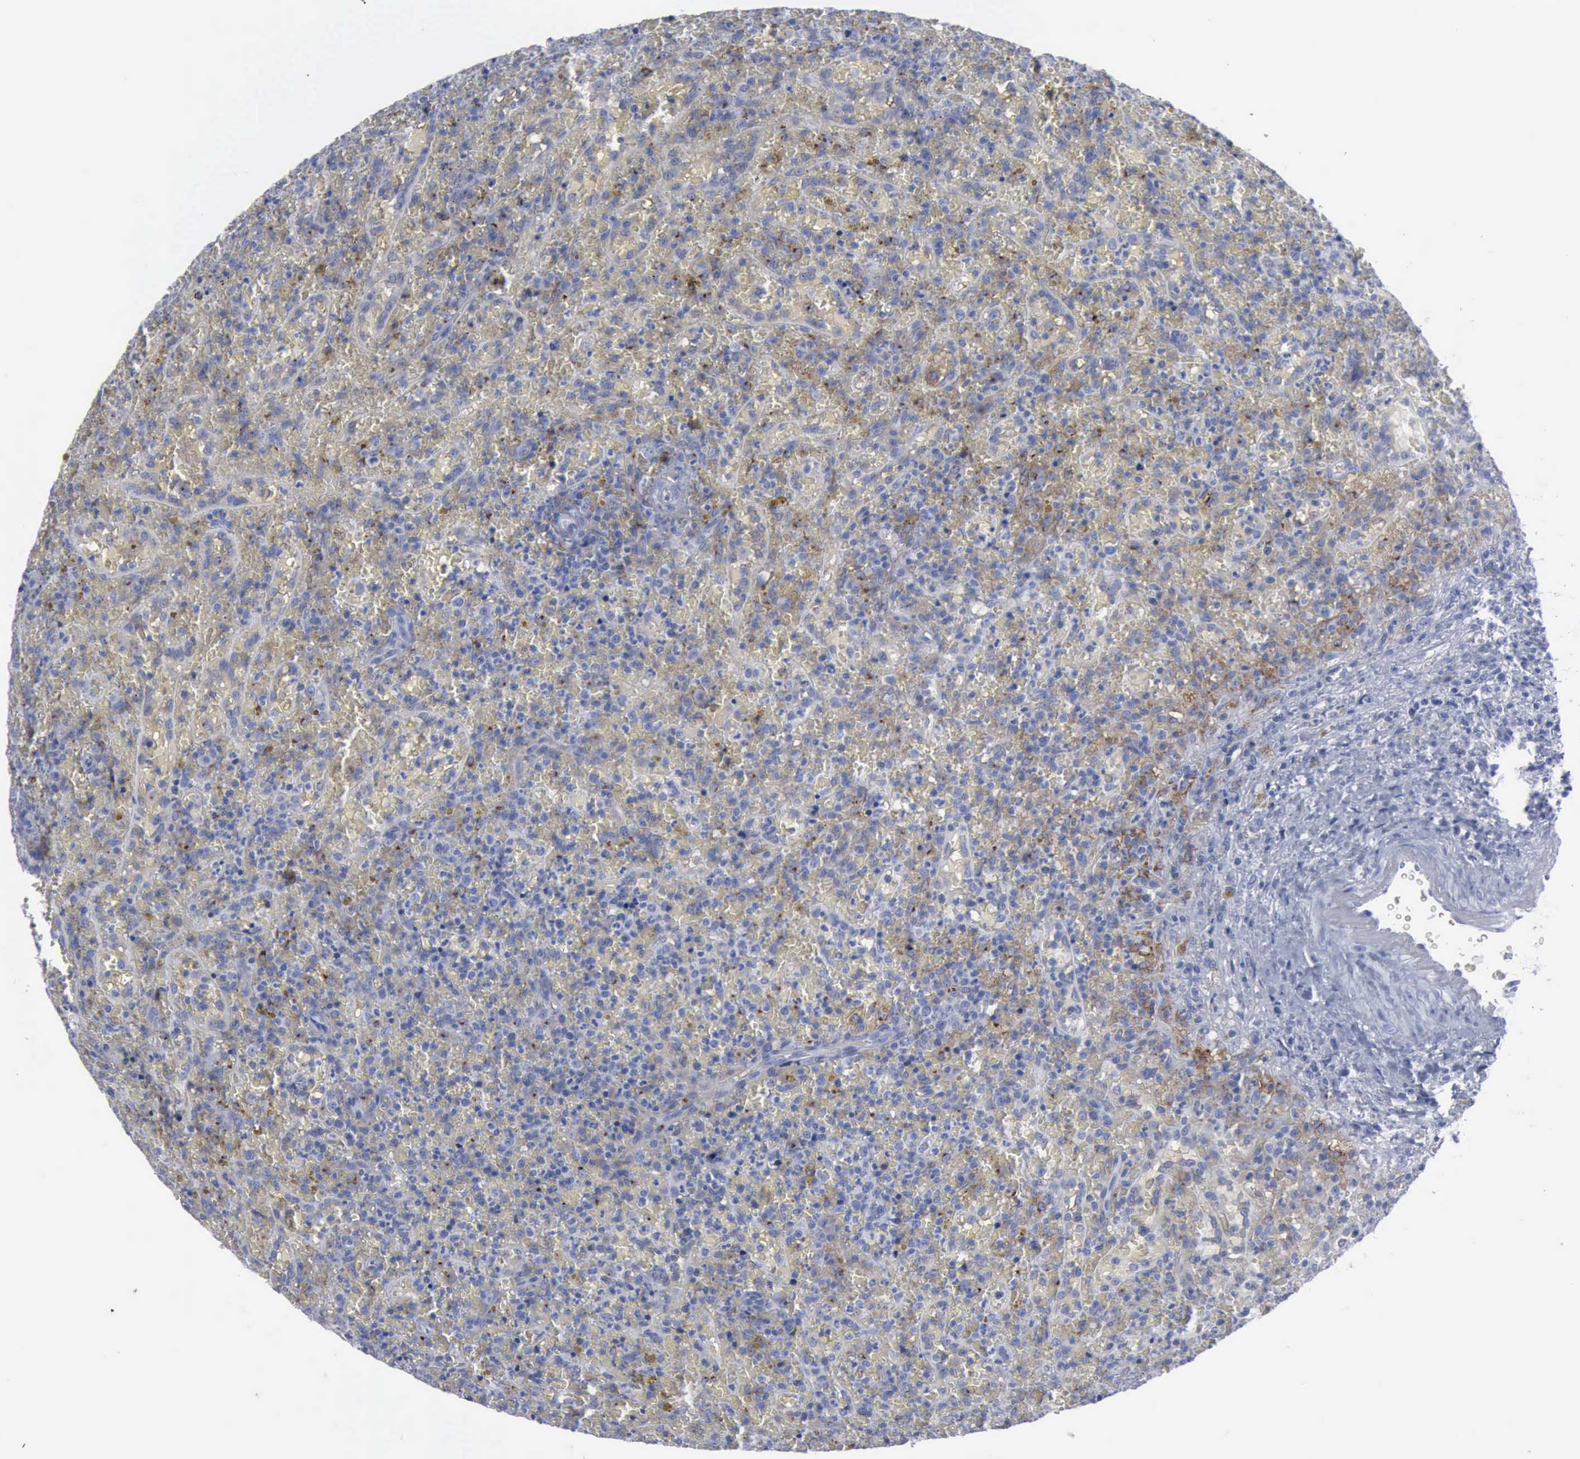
{"staining": {"intensity": "negative", "quantity": "none", "location": "none"}, "tissue": "lymphoma", "cell_type": "Tumor cells", "image_type": "cancer", "snomed": [{"axis": "morphology", "description": "Malignant lymphoma, non-Hodgkin's type, High grade"}, {"axis": "topography", "description": "Spleen"}, {"axis": "topography", "description": "Lymph node"}], "caption": "An image of high-grade malignant lymphoma, non-Hodgkin's type stained for a protein shows no brown staining in tumor cells.", "gene": "VCAM1", "patient": {"sex": "female", "age": 70}}